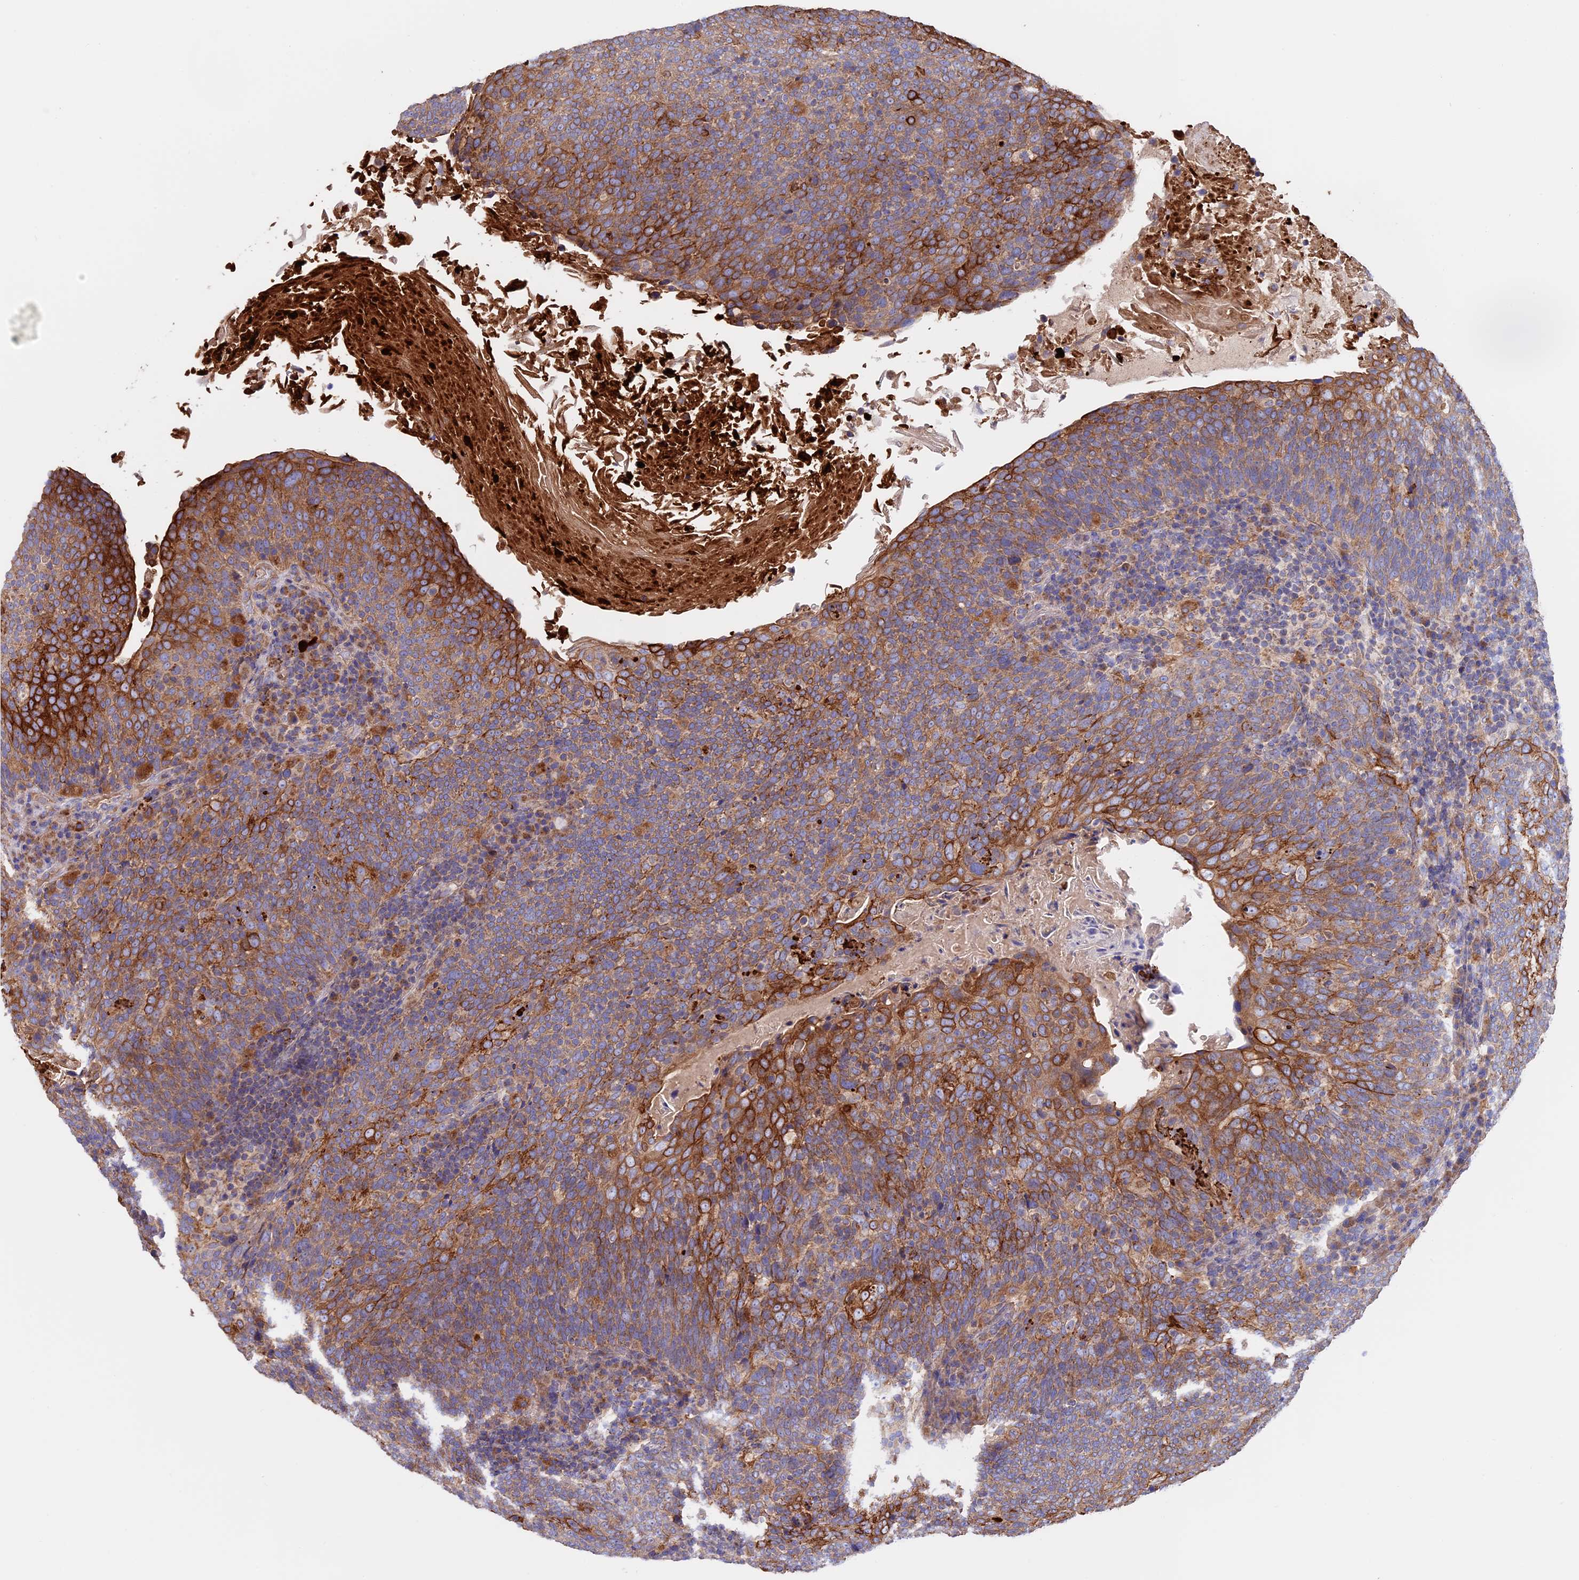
{"staining": {"intensity": "strong", "quantity": "25%-75%", "location": "cytoplasmic/membranous"}, "tissue": "head and neck cancer", "cell_type": "Tumor cells", "image_type": "cancer", "snomed": [{"axis": "morphology", "description": "Squamous cell carcinoma, NOS"}, {"axis": "morphology", "description": "Squamous cell carcinoma, metastatic, NOS"}, {"axis": "topography", "description": "Lymph node"}, {"axis": "topography", "description": "Head-Neck"}], "caption": "This histopathology image displays head and neck cancer stained with immunohistochemistry (IHC) to label a protein in brown. The cytoplasmic/membranous of tumor cells show strong positivity for the protein. Nuclei are counter-stained blue.", "gene": "PTPN9", "patient": {"sex": "male", "age": 62}}